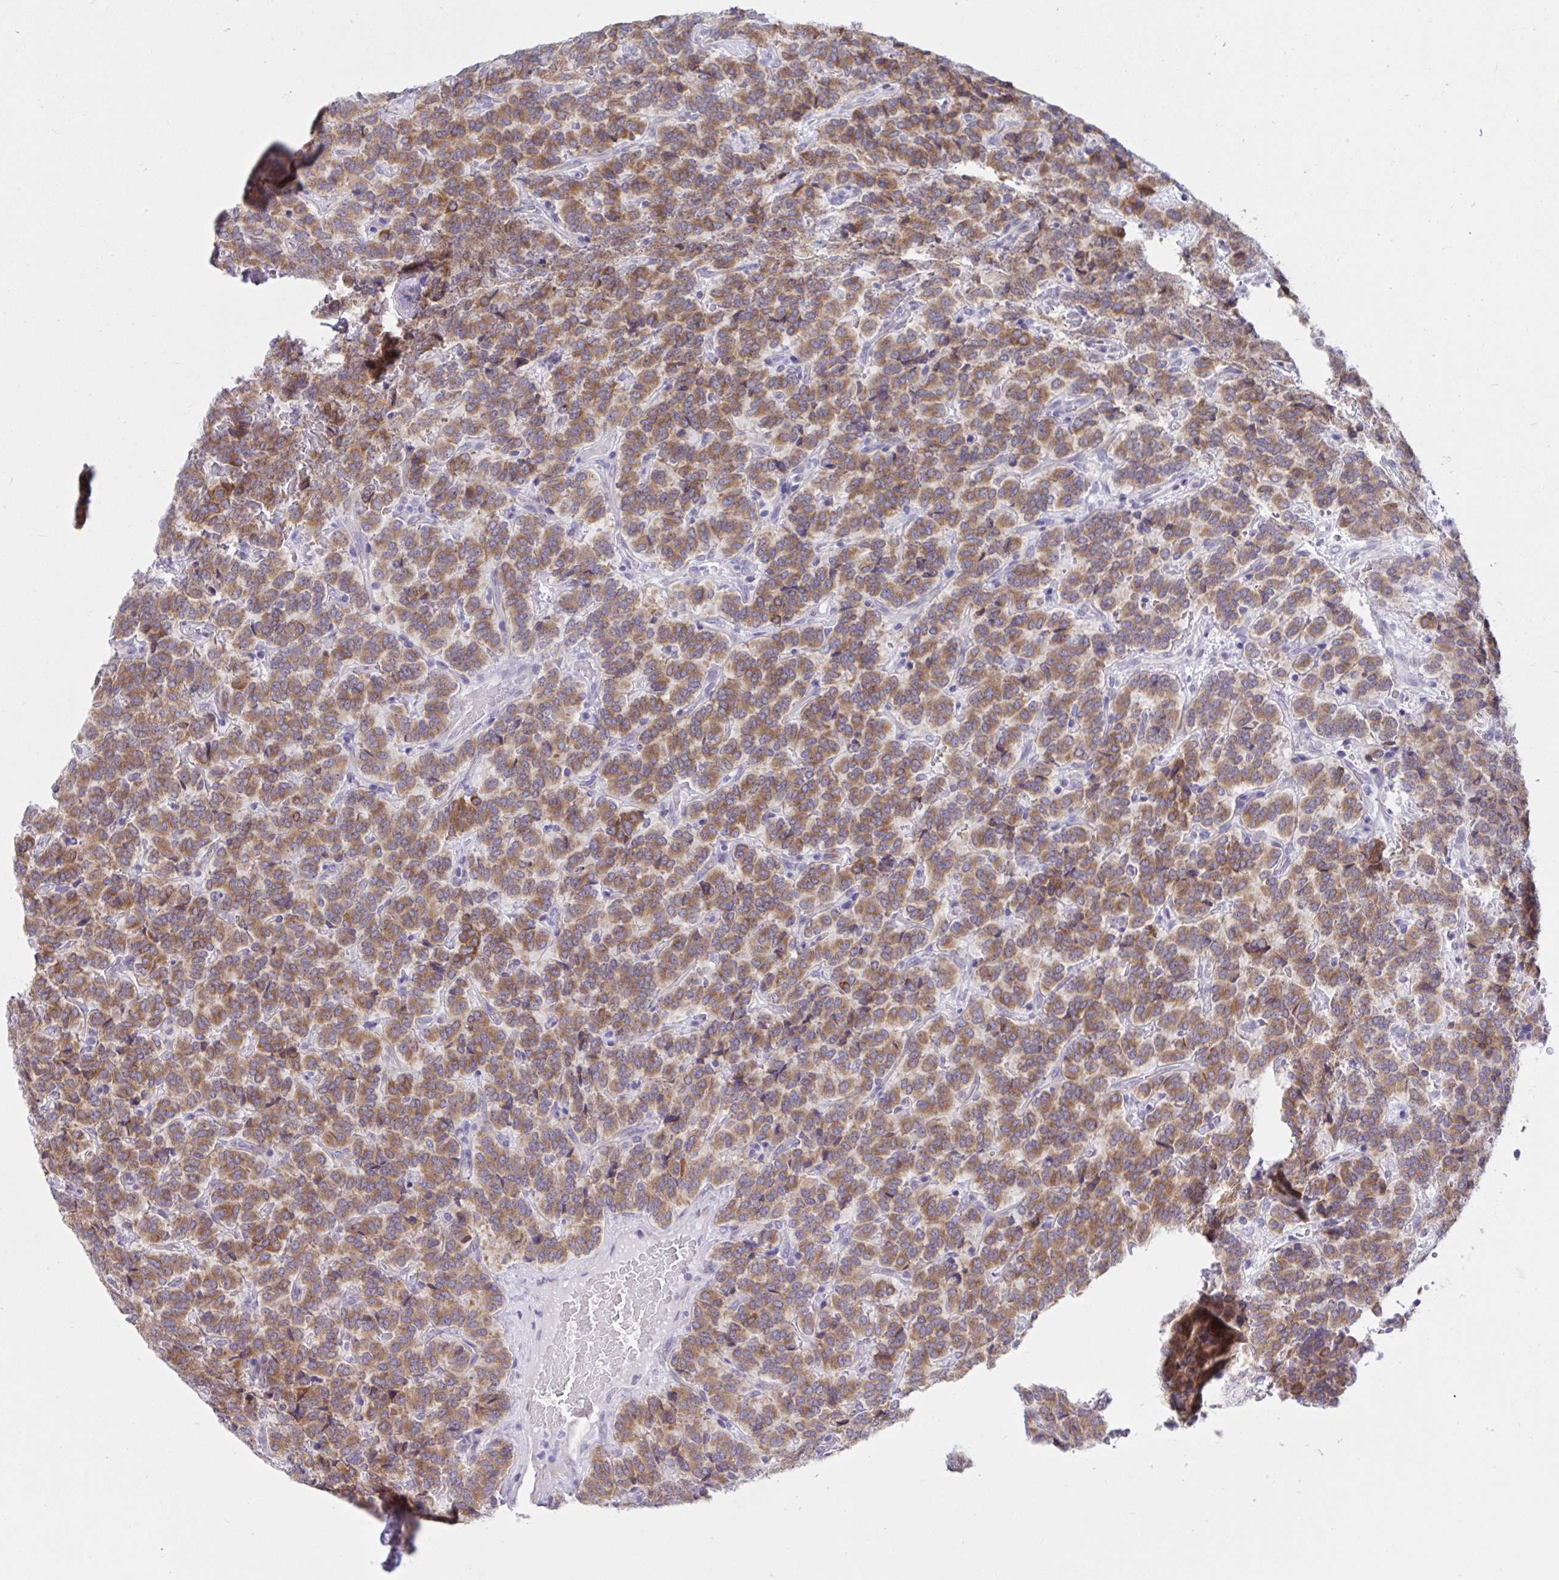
{"staining": {"intensity": "moderate", "quantity": ">75%", "location": "cytoplasmic/membranous"}, "tissue": "carcinoid", "cell_type": "Tumor cells", "image_type": "cancer", "snomed": [{"axis": "morphology", "description": "Carcinoid, malignant, NOS"}, {"axis": "topography", "description": "Pancreas"}], "caption": "IHC (DAB (3,3'-diaminobenzidine)) staining of carcinoid (malignant) displays moderate cytoplasmic/membranous protein expression in approximately >75% of tumor cells.", "gene": "CAMLG", "patient": {"sex": "male", "age": 36}}